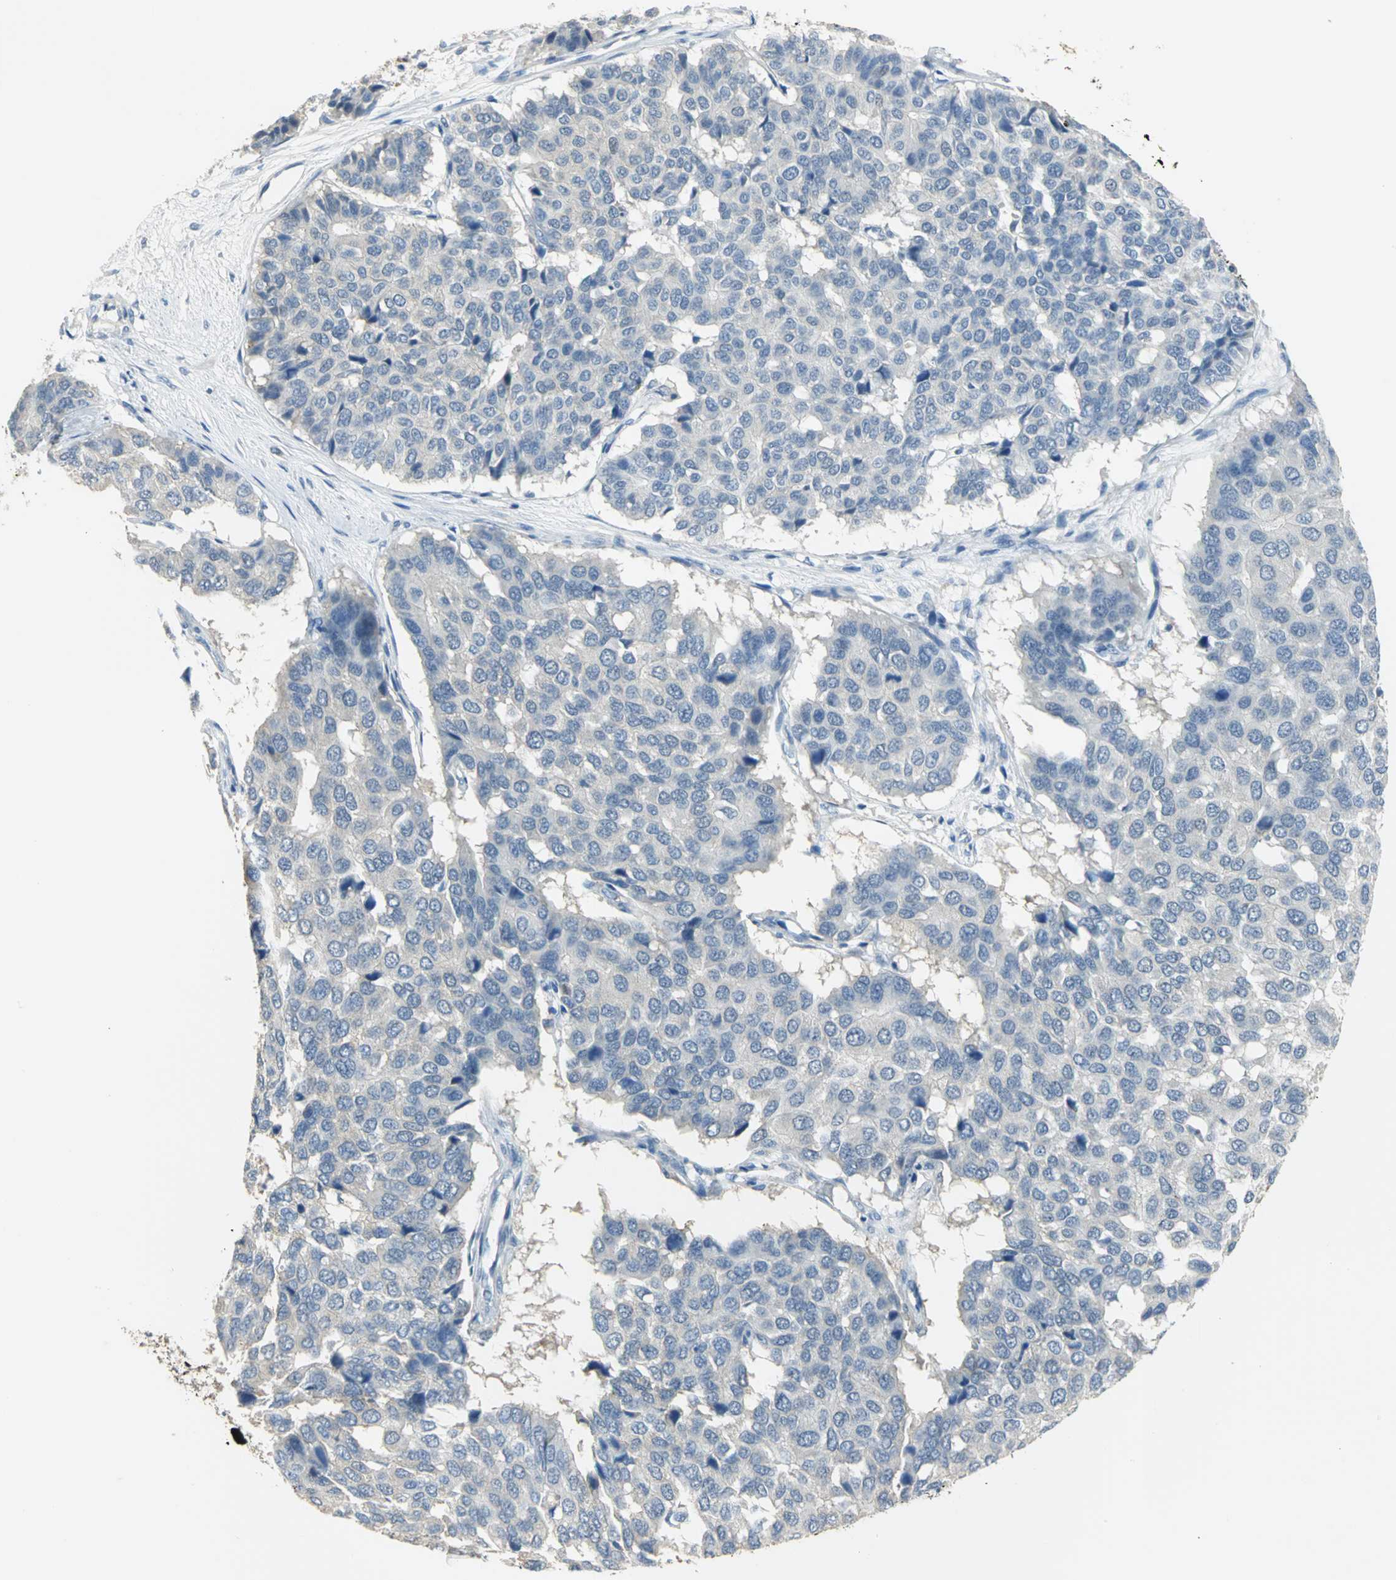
{"staining": {"intensity": "negative", "quantity": "none", "location": "none"}, "tissue": "pancreatic cancer", "cell_type": "Tumor cells", "image_type": "cancer", "snomed": [{"axis": "morphology", "description": "Adenocarcinoma, NOS"}, {"axis": "topography", "description": "Pancreas"}], "caption": "A high-resolution photomicrograph shows IHC staining of pancreatic adenocarcinoma, which demonstrates no significant staining in tumor cells.", "gene": "GYG2", "patient": {"sex": "male", "age": 50}}